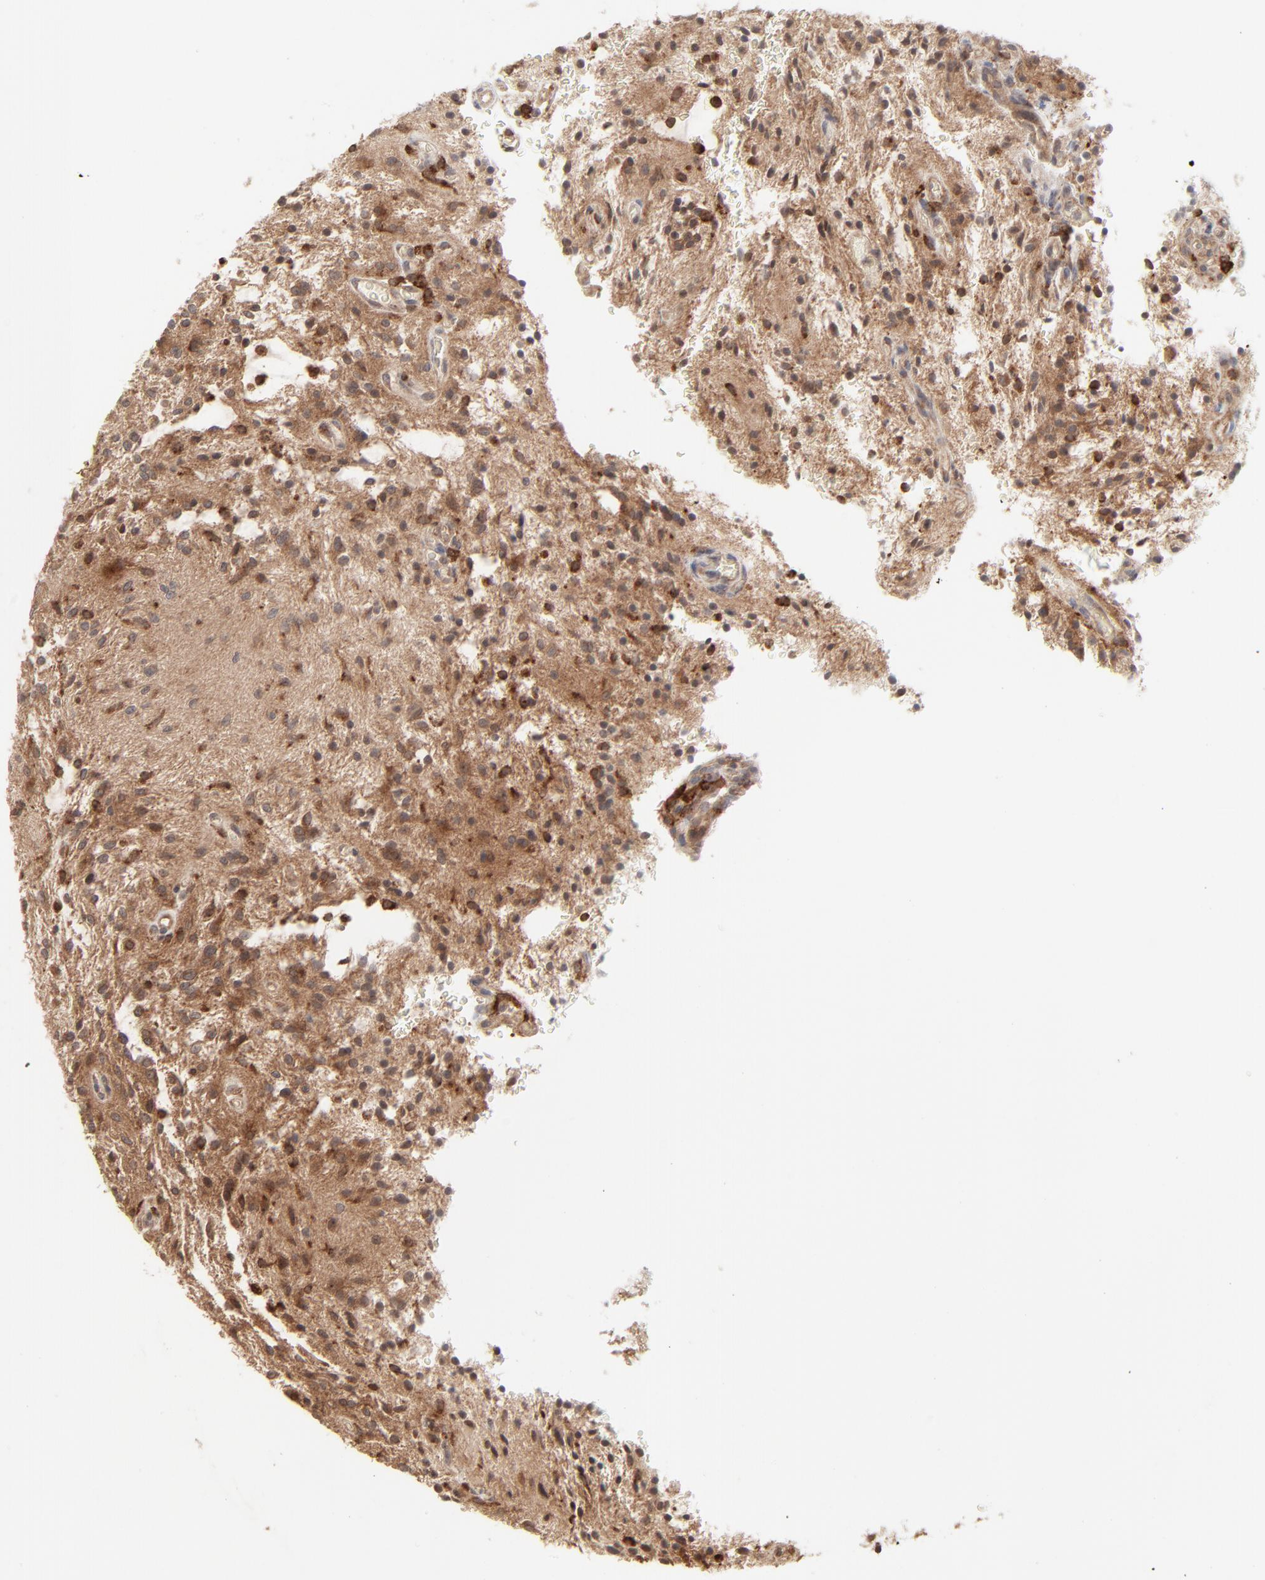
{"staining": {"intensity": "moderate", "quantity": ">75%", "location": "cytoplasmic/membranous"}, "tissue": "glioma", "cell_type": "Tumor cells", "image_type": "cancer", "snomed": [{"axis": "morphology", "description": "Glioma, malignant, NOS"}, {"axis": "topography", "description": "Cerebellum"}], "caption": "This is an image of immunohistochemistry staining of malignant glioma, which shows moderate positivity in the cytoplasmic/membranous of tumor cells.", "gene": "RAB5C", "patient": {"sex": "female", "age": 10}}